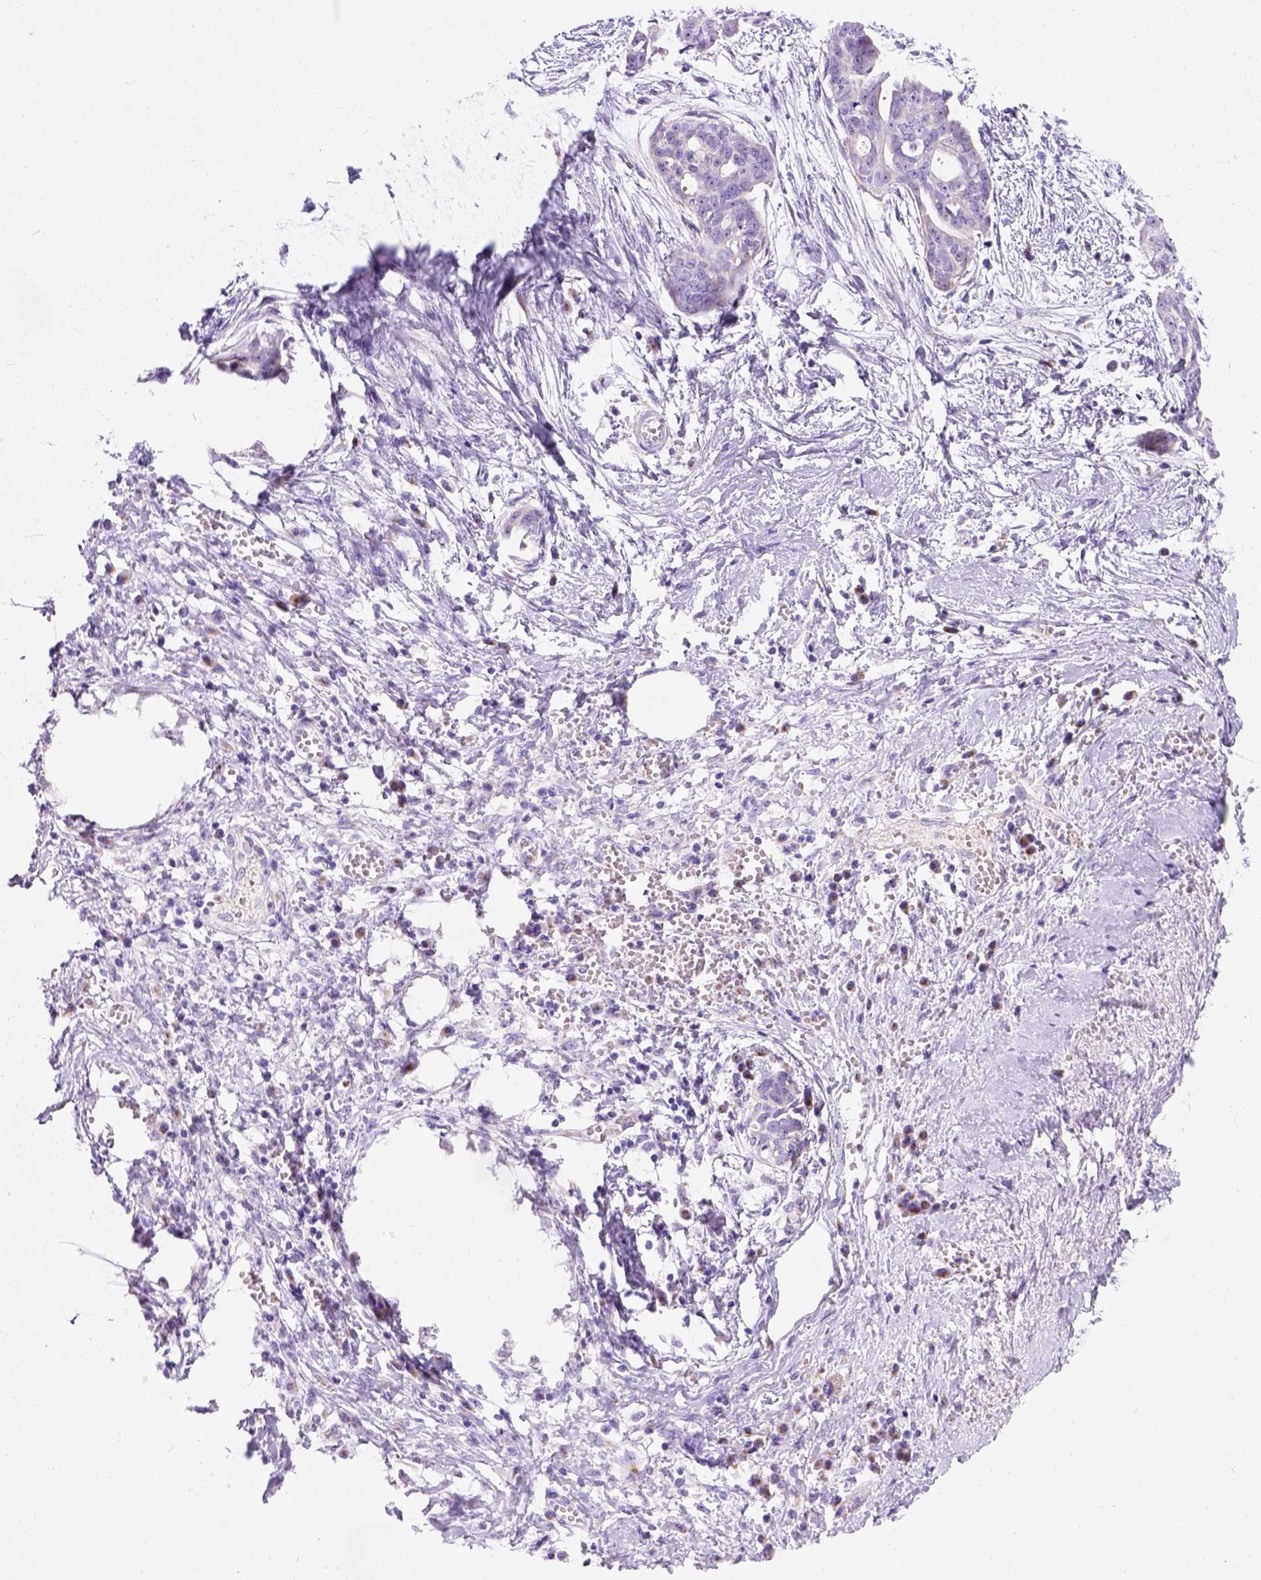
{"staining": {"intensity": "negative", "quantity": "none", "location": "none"}, "tissue": "ovarian cancer", "cell_type": "Tumor cells", "image_type": "cancer", "snomed": [{"axis": "morphology", "description": "Cystadenocarcinoma, serous, NOS"}, {"axis": "topography", "description": "Ovary"}], "caption": "DAB immunohistochemical staining of human ovarian cancer demonstrates no significant staining in tumor cells. (Brightfield microscopy of DAB (3,3'-diaminobenzidine) immunohistochemistry at high magnification).", "gene": "PHF7", "patient": {"sex": "female", "age": 71}}